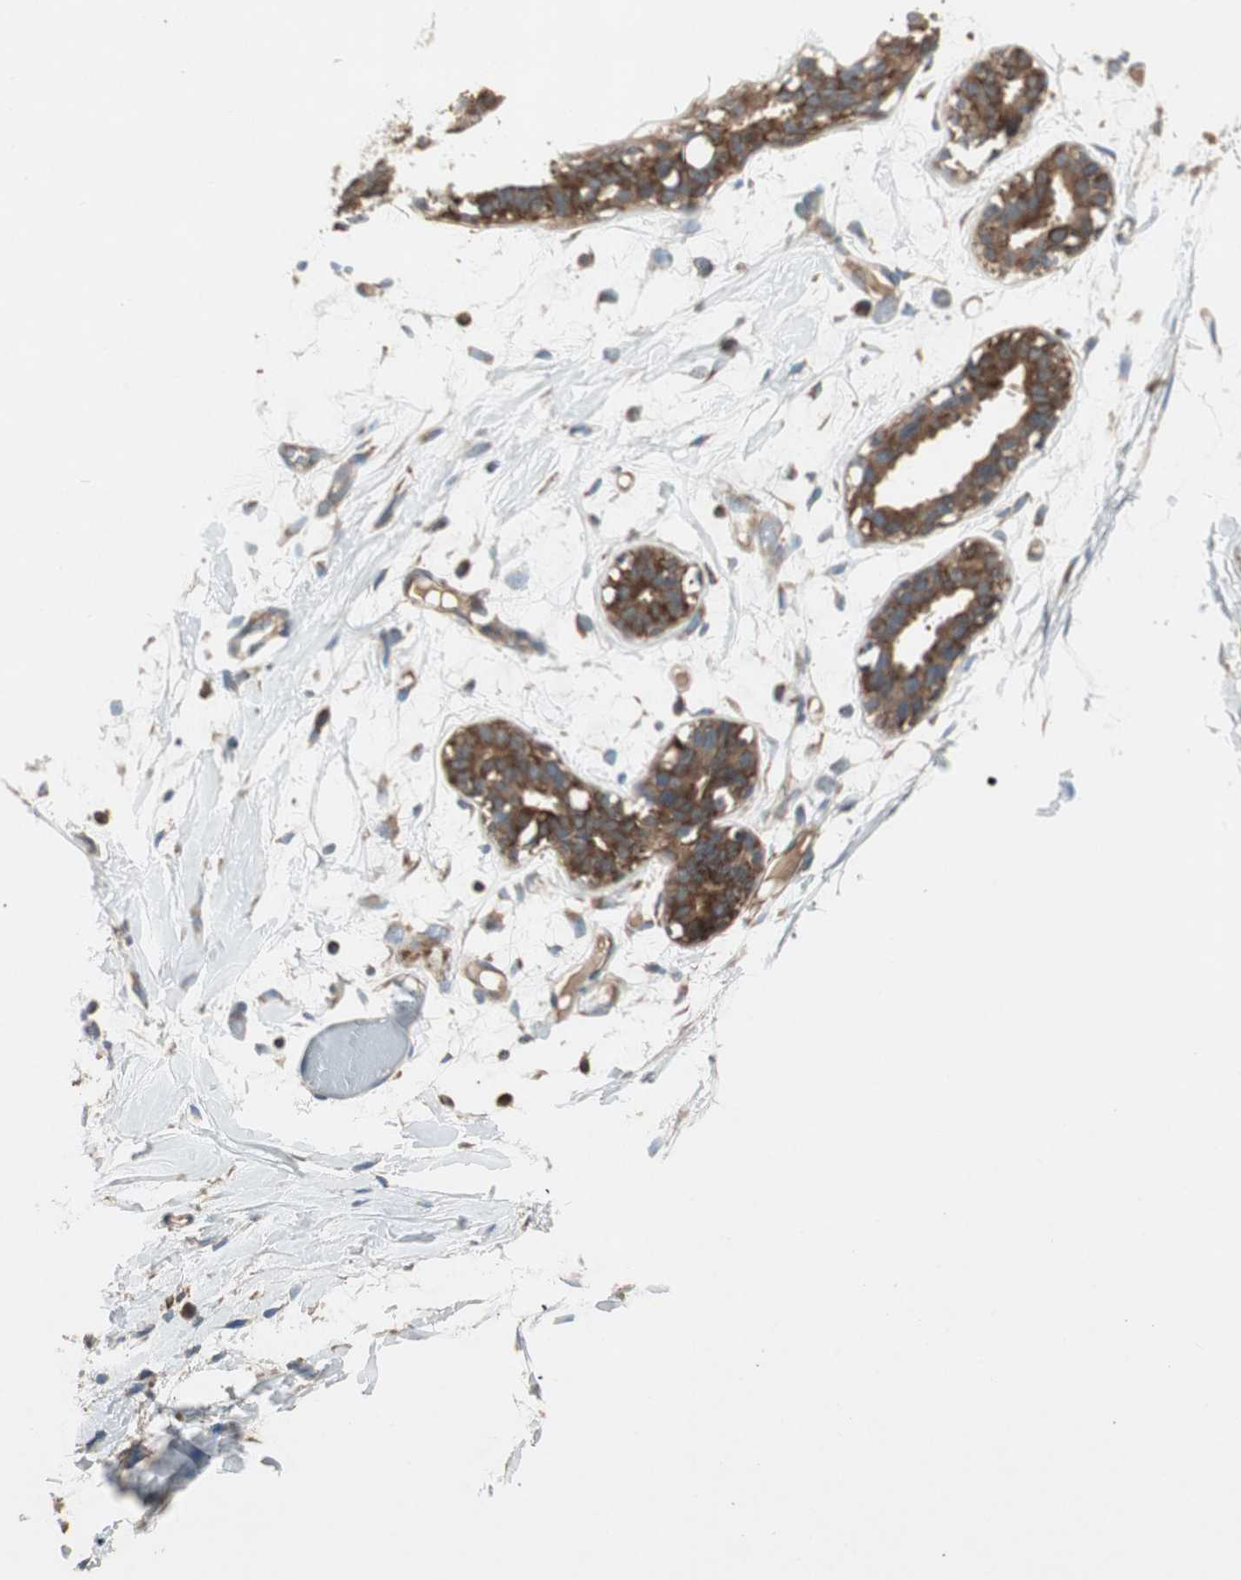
{"staining": {"intensity": "negative", "quantity": "none", "location": "none"}, "tissue": "adipose tissue", "cell_type": "Adipocytes", "image_type": "normal", "snomed": [{"axis": "morphology", "description": "Normal tissue, NOS"}, {"axis": "topography", "description": "Breast"}, {"axis": "topography", "description": "Adipose tissue"}], "caption": "An immunohistochemistry image of benign adipose tissue is shown. There is no staining in adipocytes of adipose tissue. The staining is performed using DAB brown chromogen with nuclei counter-stained in using hematoxylin.", "gene": "CHADL", "patient": {"sex": "female", "age": 25}}